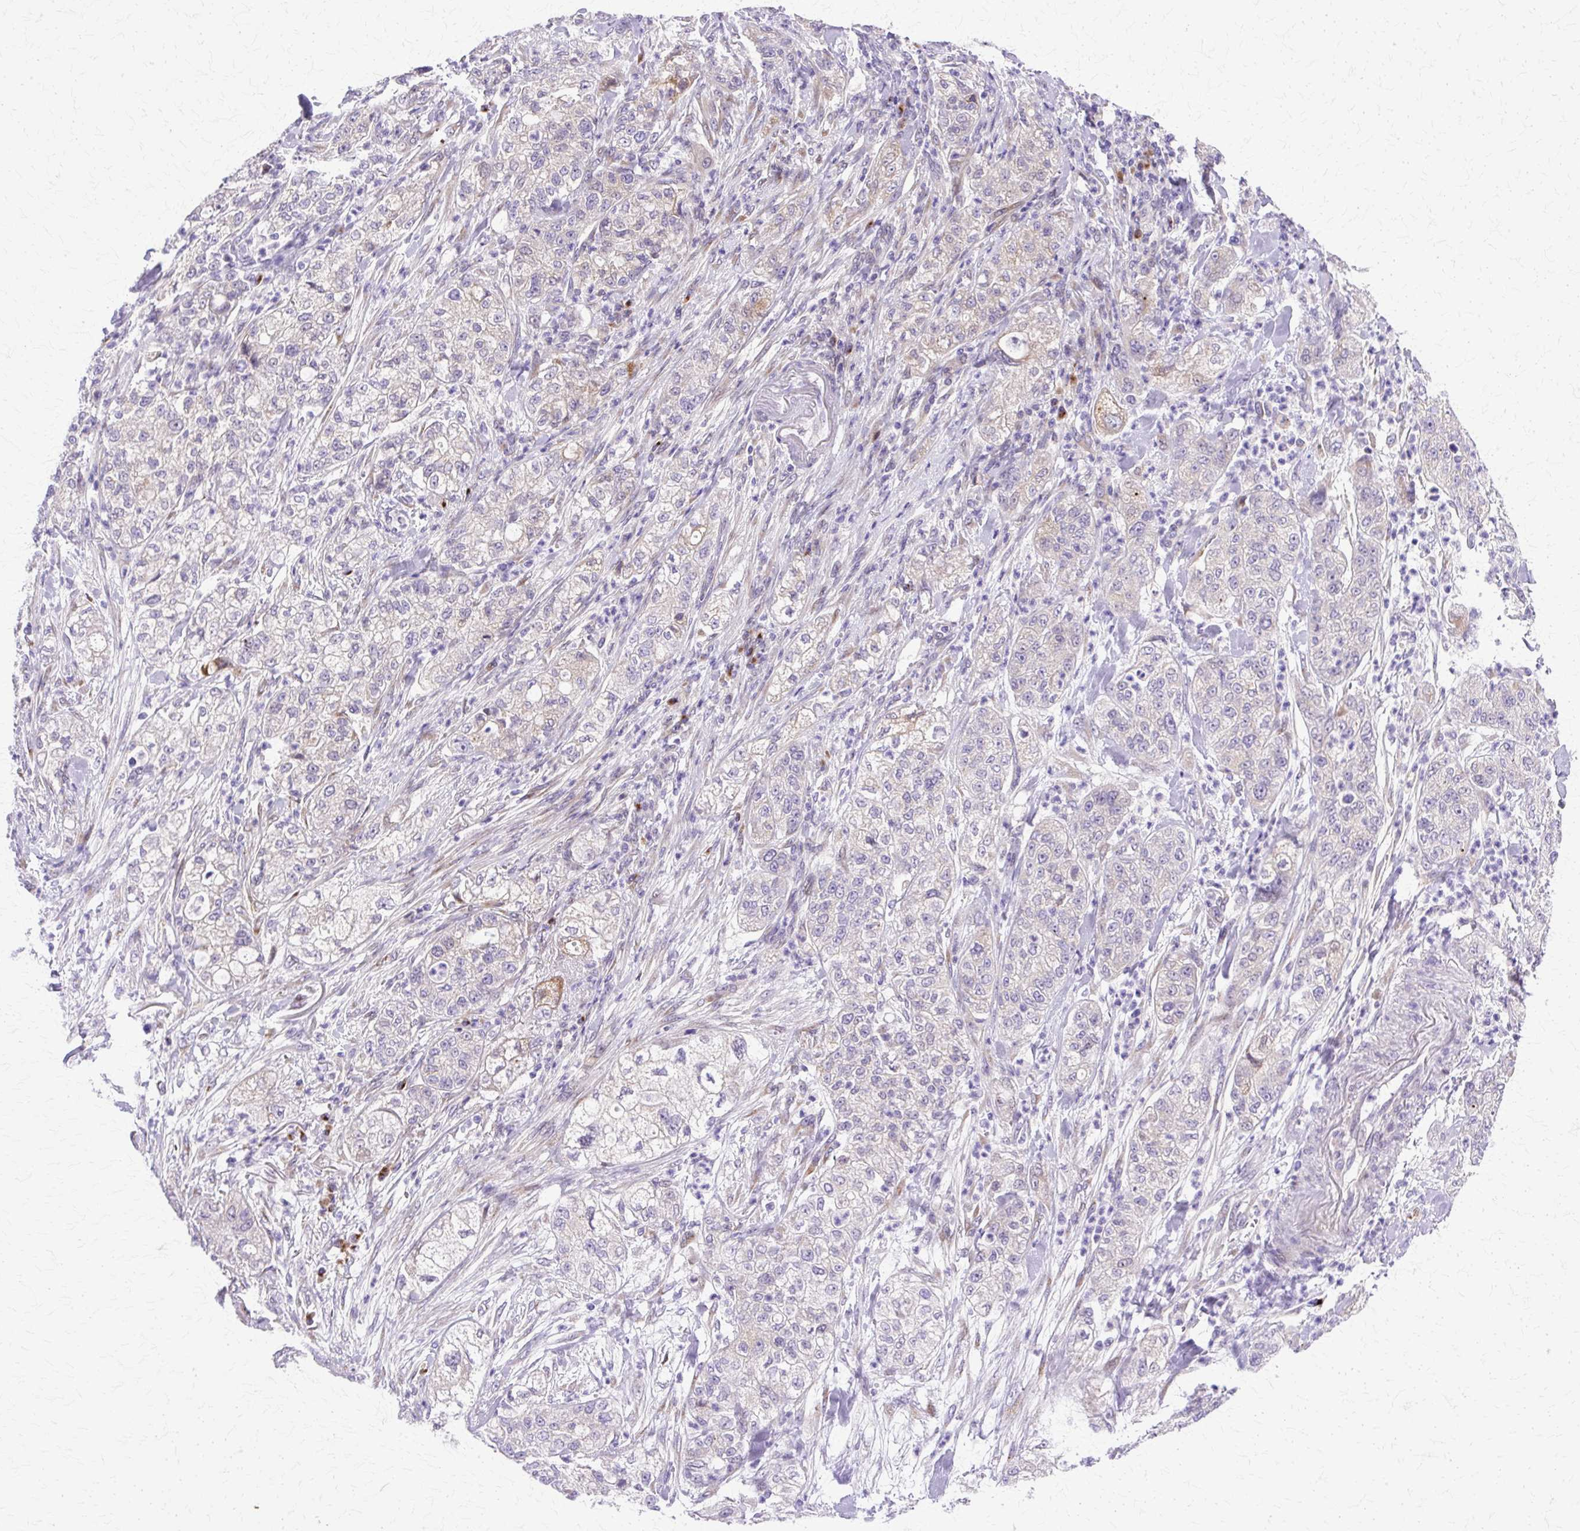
{"staining": {"intensity": "negative", "quantity": "none", "location": "none"}, "tissue": "pancreatic cancer", "cell_type": "Tumor cells", "image_type": "cancer", "snomed": [{"axis": "morphology", "description": "Adenocarcinoma, NOS"}, {"axis": "topography", "description": "Pancreas"}], "caption": "The IHC photomicrograph has no significant staining in tumor cells of pancreatic cancer (adenocarcinoma) tissue. The staining is performed using DAB (3,3'-diaminobenzidine) brown chromogen with nuclei counter-stained in using hematoxylin.", "gene": "TBC1D3G", "patient": {"sex": "female", "age": 78}}